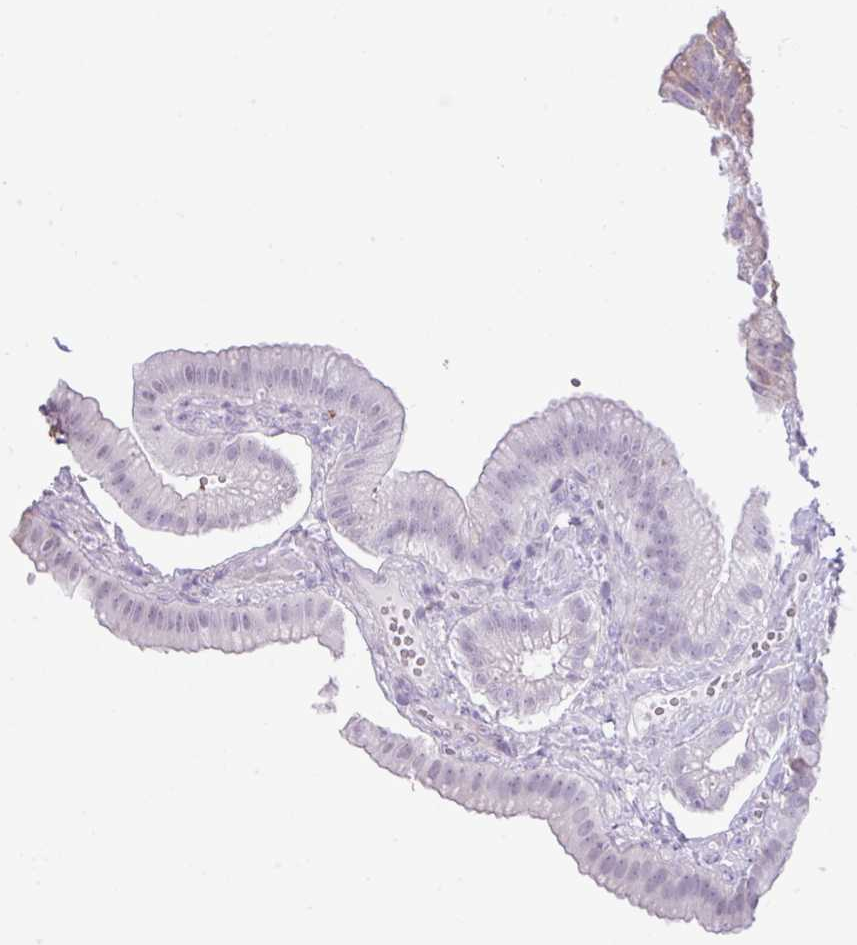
{"staining": {"intensity": "weak", "quantity": "25%-75%", "location": "cytoplasmic/membranous"}, "tissue": "gallbladder", "cell_type": "Glandular cells", "image_type": "normal", "snomed": [{"axis": "morphology", "description": "Normal tissue, NOS"}, {"axis": "topography", "description": "Gallbladder"}], "caption": "Immunohistochemistry micrograph of unremarkable gallbladder: human gallbladder stained using IHC exhibits low levels of weak protein expression localized specifically in the cytoplasmic/membranous of glandular cells, appearing as a cytoplasmic/membranous brown color.", "gene": "ZSCAN5A", "patient": {"sex": "female", "age": 61}}